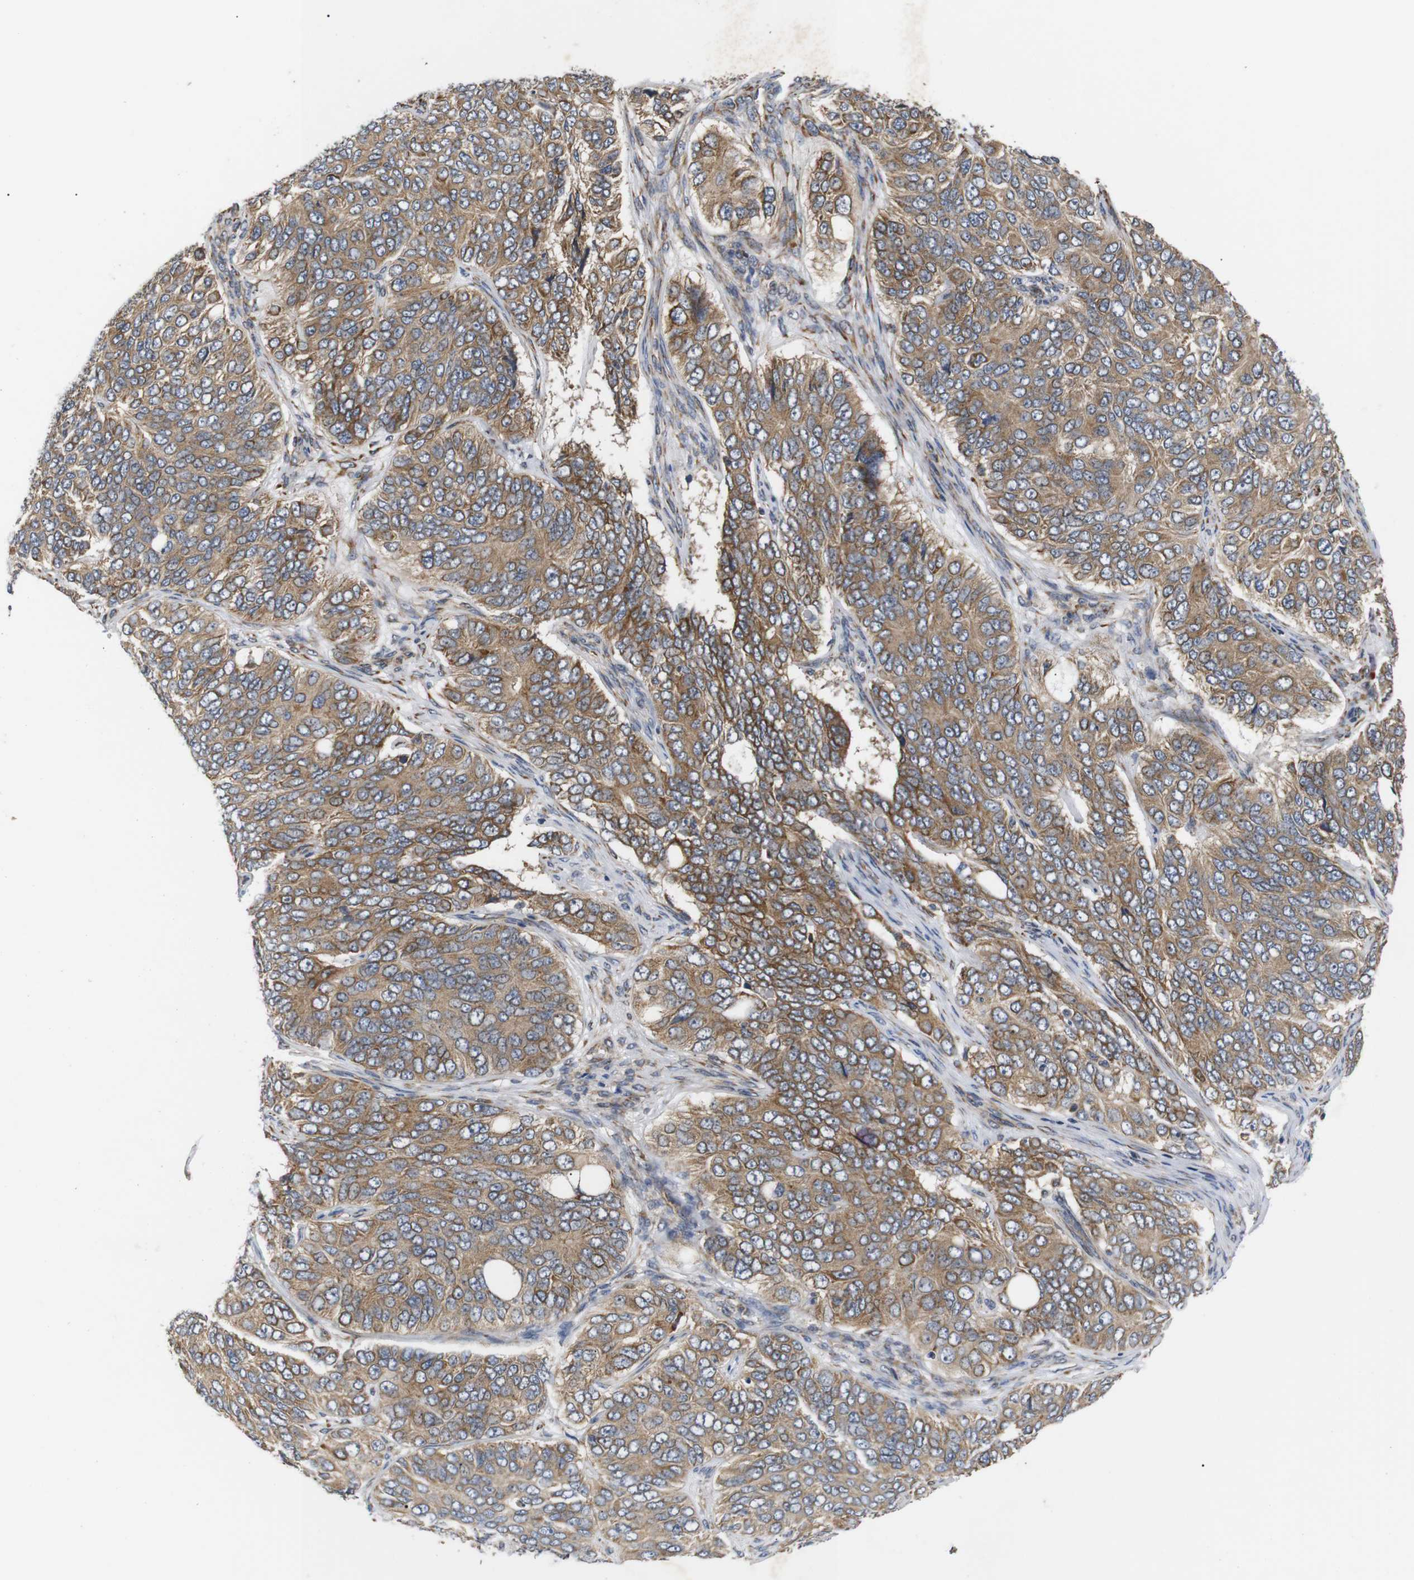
{"staining": {"intensity": "moderate", "quantity": ">75%", "location": "cytoplasmic/membranous"}, "tissue": "ovarian cancer", "cell_type": "Tumor cells", "image_type": "cancer", "snomed": [{"axis": "morphology", "description": "Carcinoma, endometroid"}, {"axis": "topography", "description": "Ovary"}], "caption": "Brown immunohistochemical staining in endometroid carcinoma (ovarian) shows moderate cytoplasmic/membranous expression in about >75% of tumor cells.", "gene": "KANK4", "patient": {"sex": "female", "age": 51}}